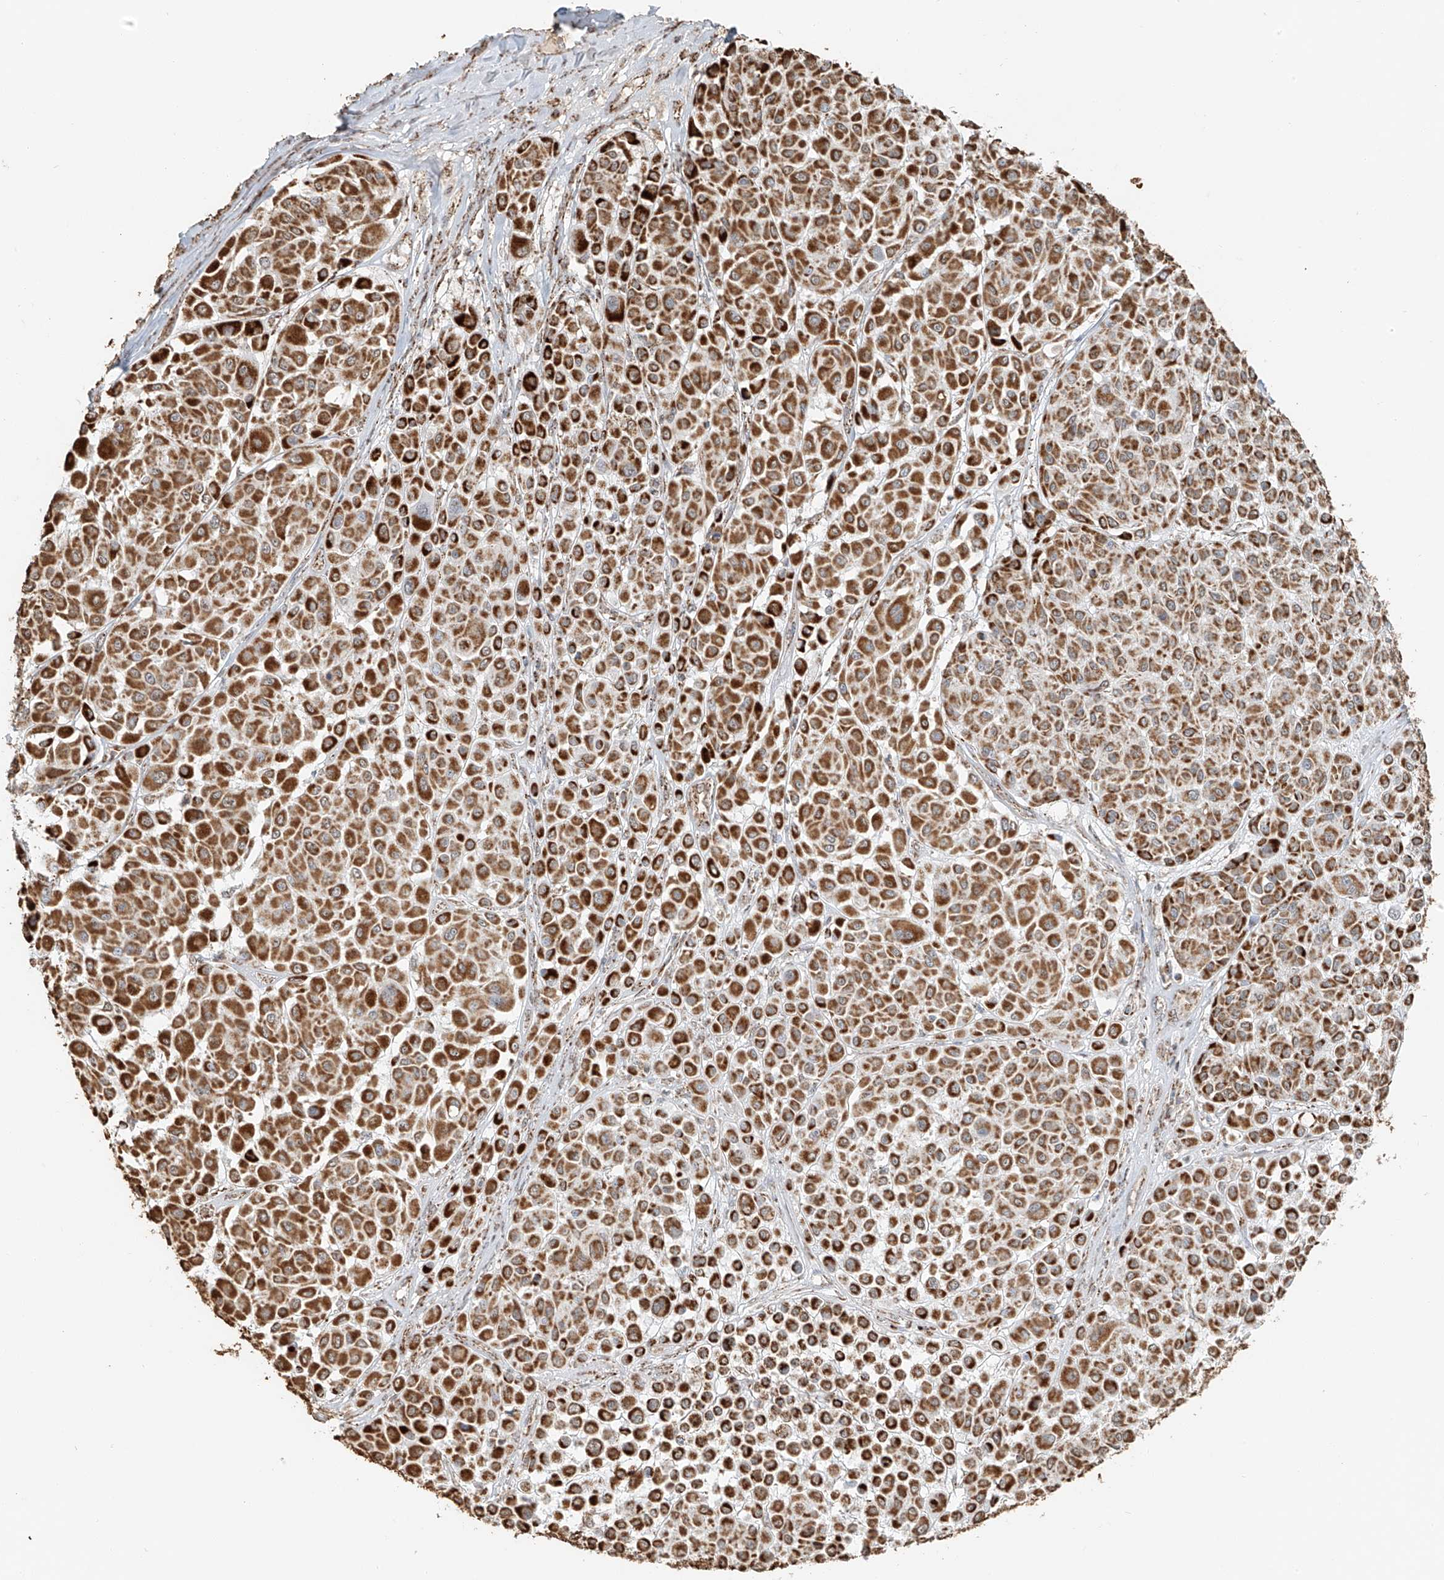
{"staining": {"intensity": "strong", "quantity": ">75%", "location": "cytoplasmic/membranous"}, "tissue": "melanoma", "cell_type": "Tumor cells", "image_type": "cancer", "snomed": [{"axis": "morphology", "description": "Malignant melanoma, Metastatic site"}, {"axis": "topography", "description": "Soft tissue"}], "caption": "IHC (DAB) staining of human melanoma shows strong cytoplasmic/membranous protein expression in about >75% of tumor cells.", "gene": "MIPEP", "patient": {"sex": "male", "age": 41}}